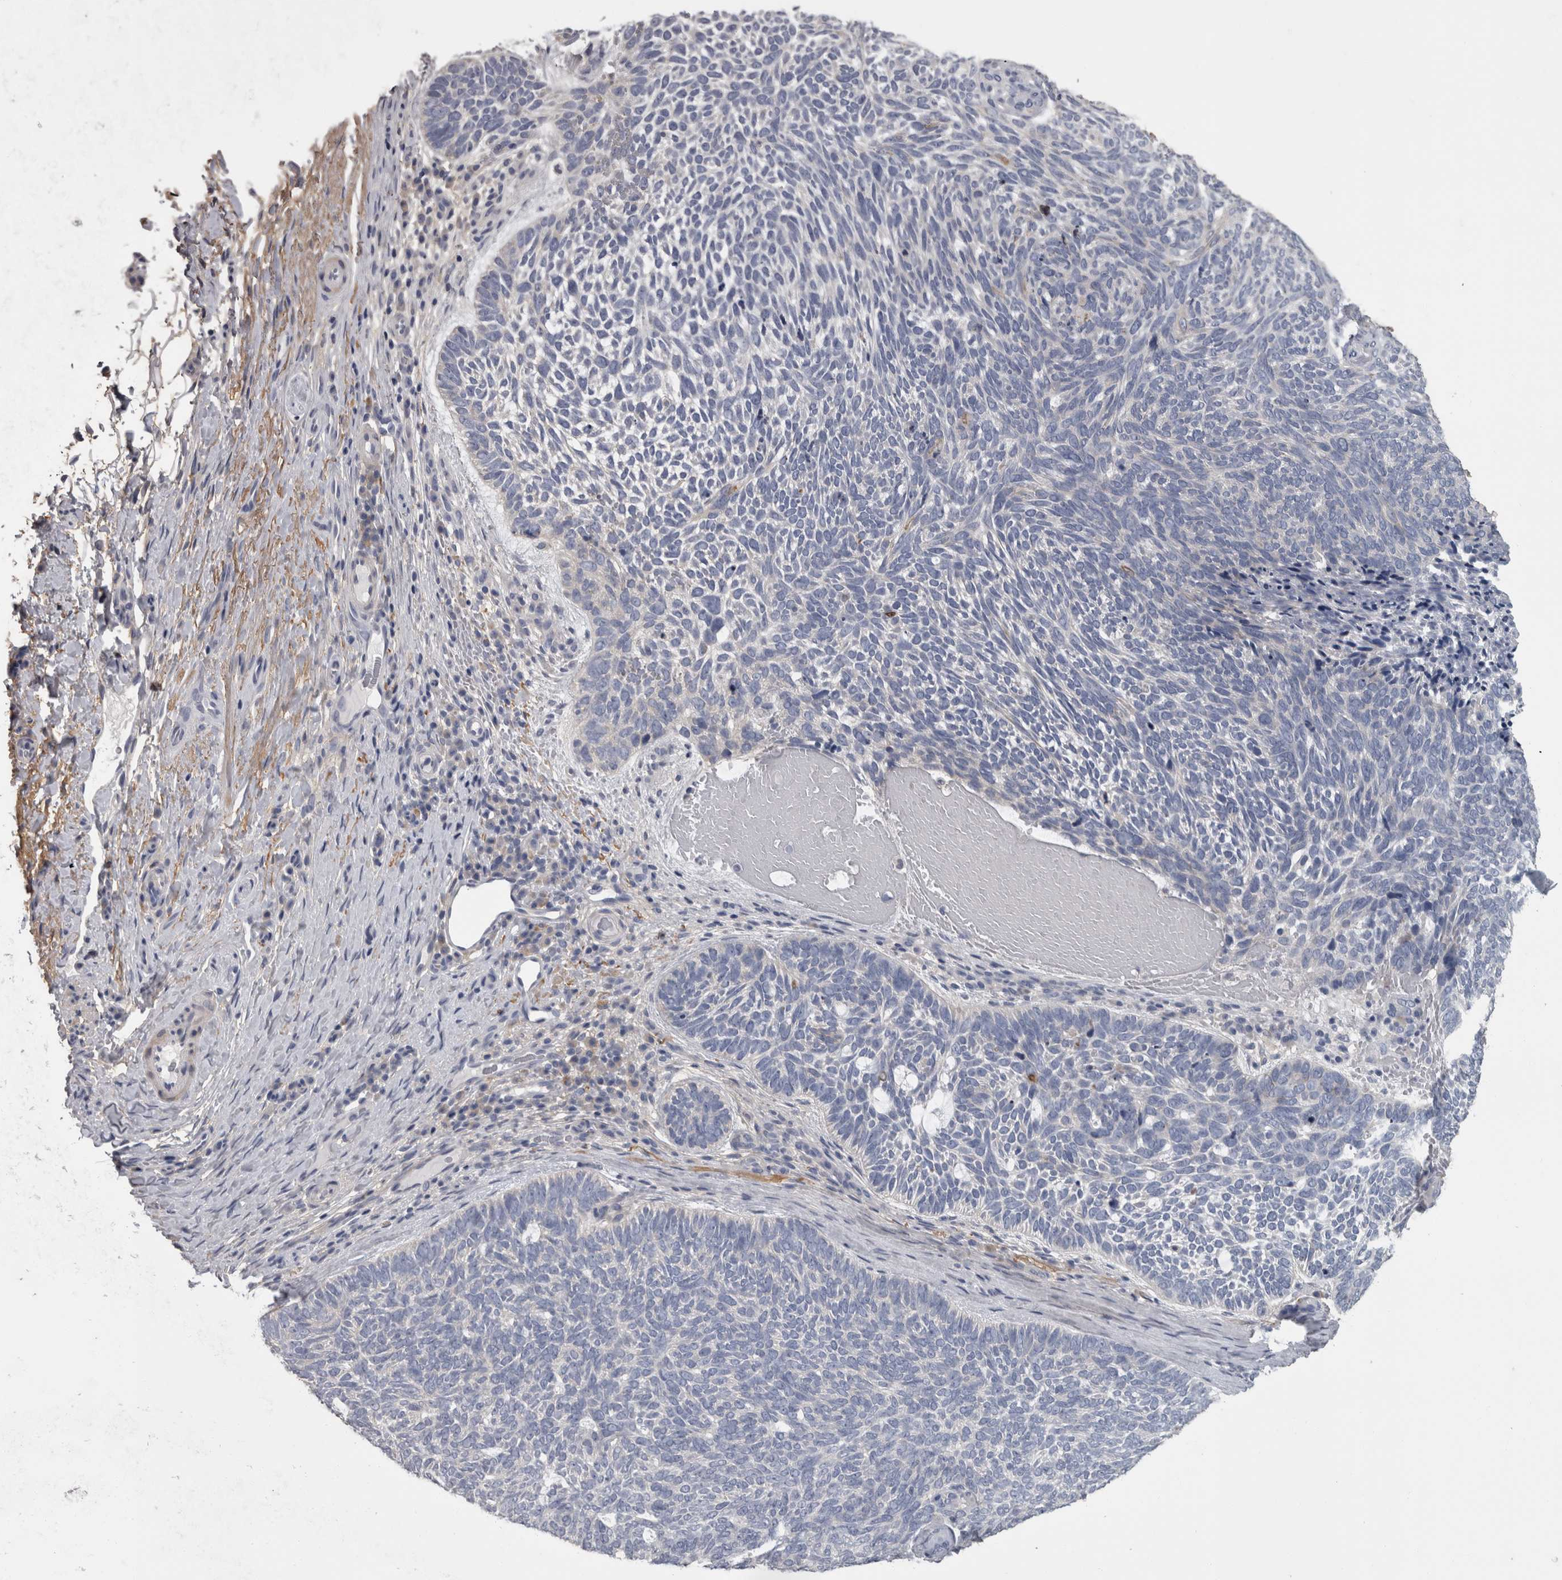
{"staining": {"intensity": "negative", "quantity": "none", "location": "none"}, "tissue": "skin cancer", "cell_type": "Tumor cells", "image_type": "cancer", "snomed": [{"axis": "morphology", "description": "Basal cell carcinoma"}, {"axis": "topography", "description": "Skin"}], "caption": "IHC of human skin basal cell carcinoma exhibits no positivity in tumor cells.", "gene": "EFEMP2", "patient": {"sex": "female", "age": 85}}